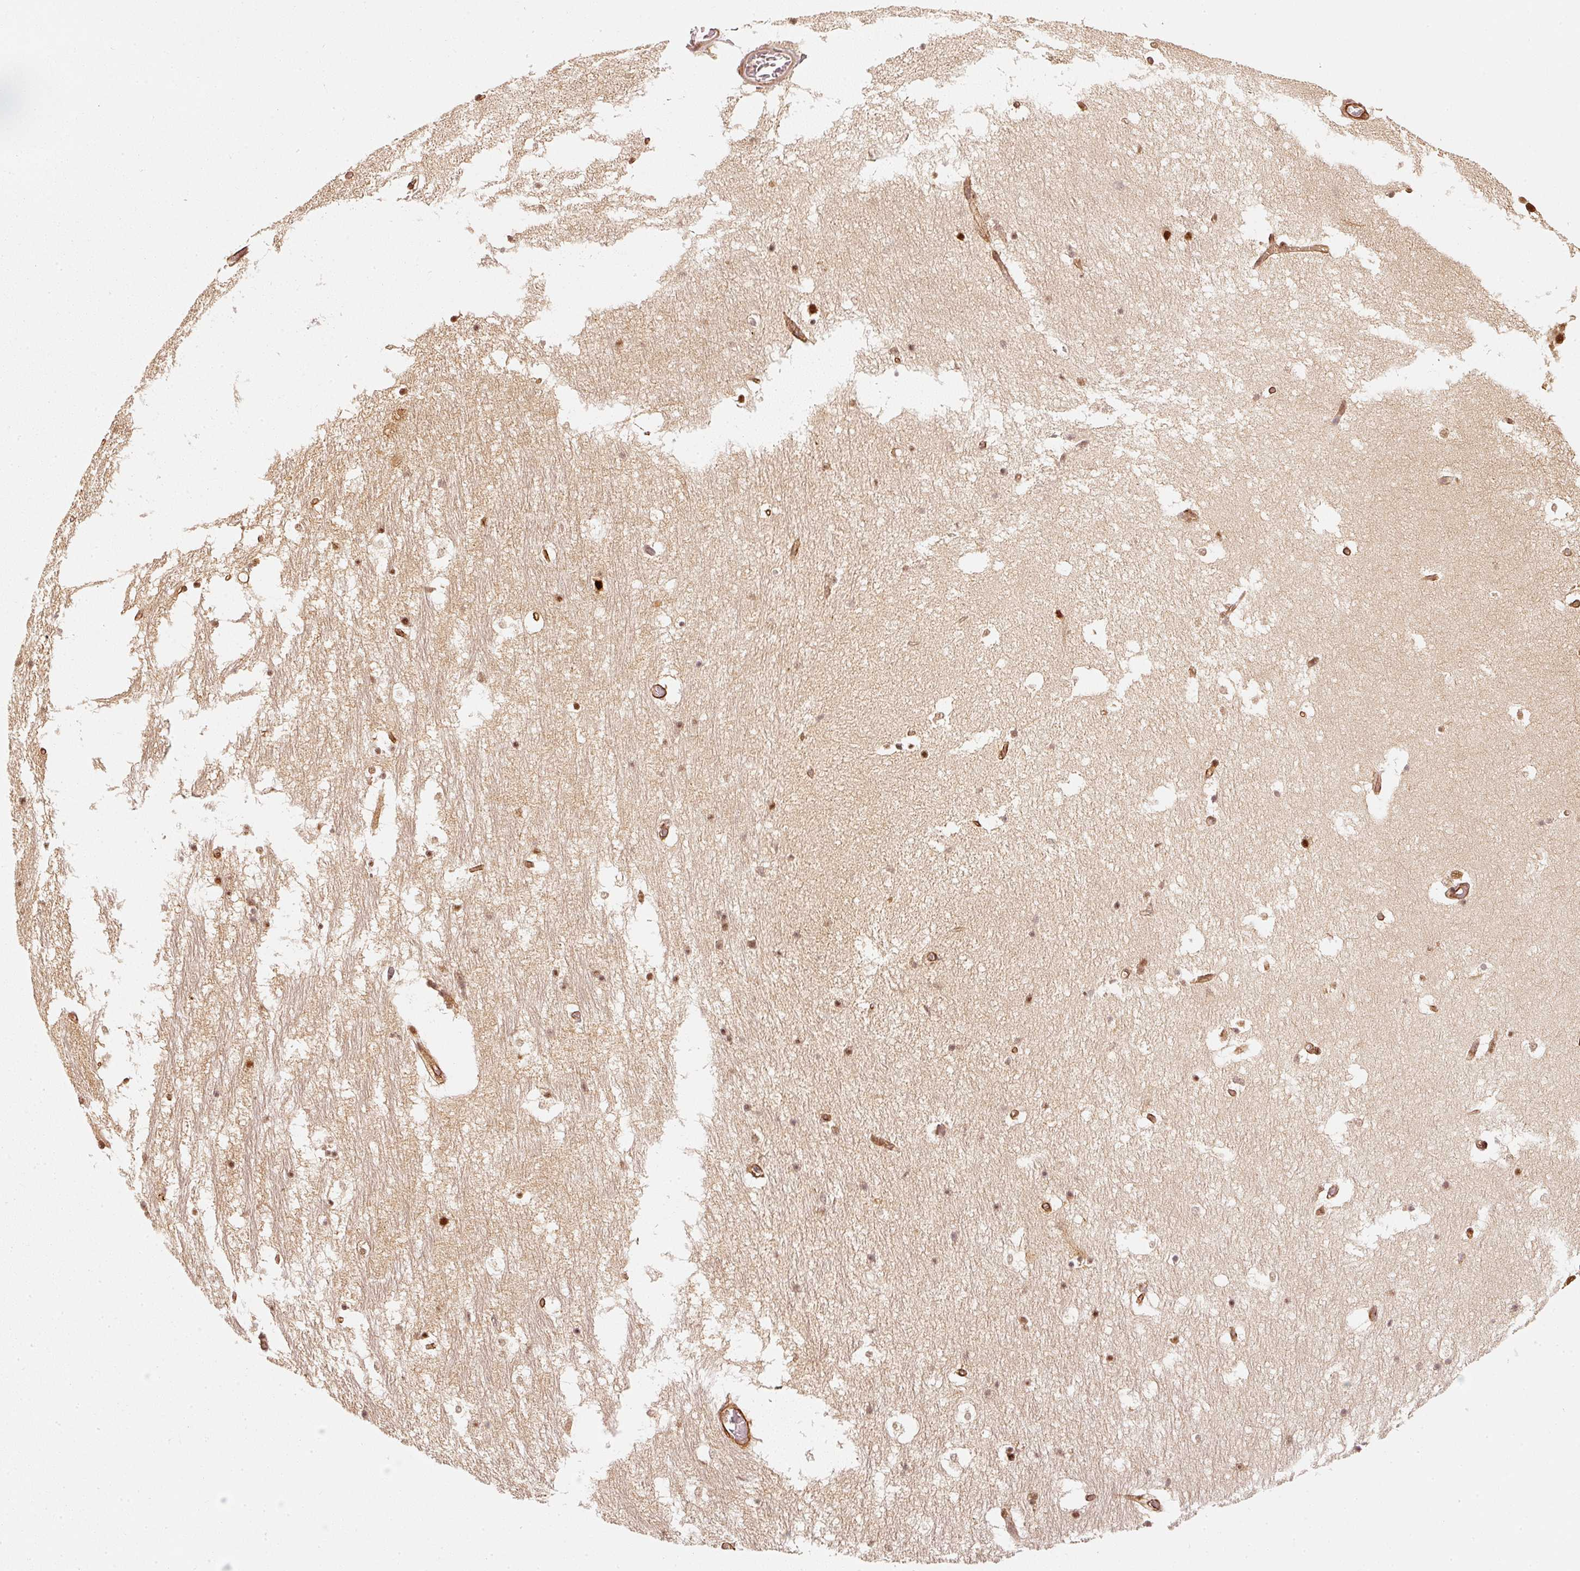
{"staining": {"intensity": "moderate", "quantity": ">75%", "location": "nuclear"}, "tissue": "hippocampus", "cell_type": "Glial cells", "image_type": "normal", "snomed": [{"axis": "morphology", "description": "Normal tissue, NOS"}, {"axis": "topography", "description": "Hippocampus"}], "caption": "Immunohistochemical staining of unremarkable hippocampus exhibits medium levels of moderate nuclear expression in about >75% of glial cells. (Brightfield microscopy of DAB IHC at high magnification).", "gene": "PSMD1", "patient": {"sex": "female", "age": 52}}